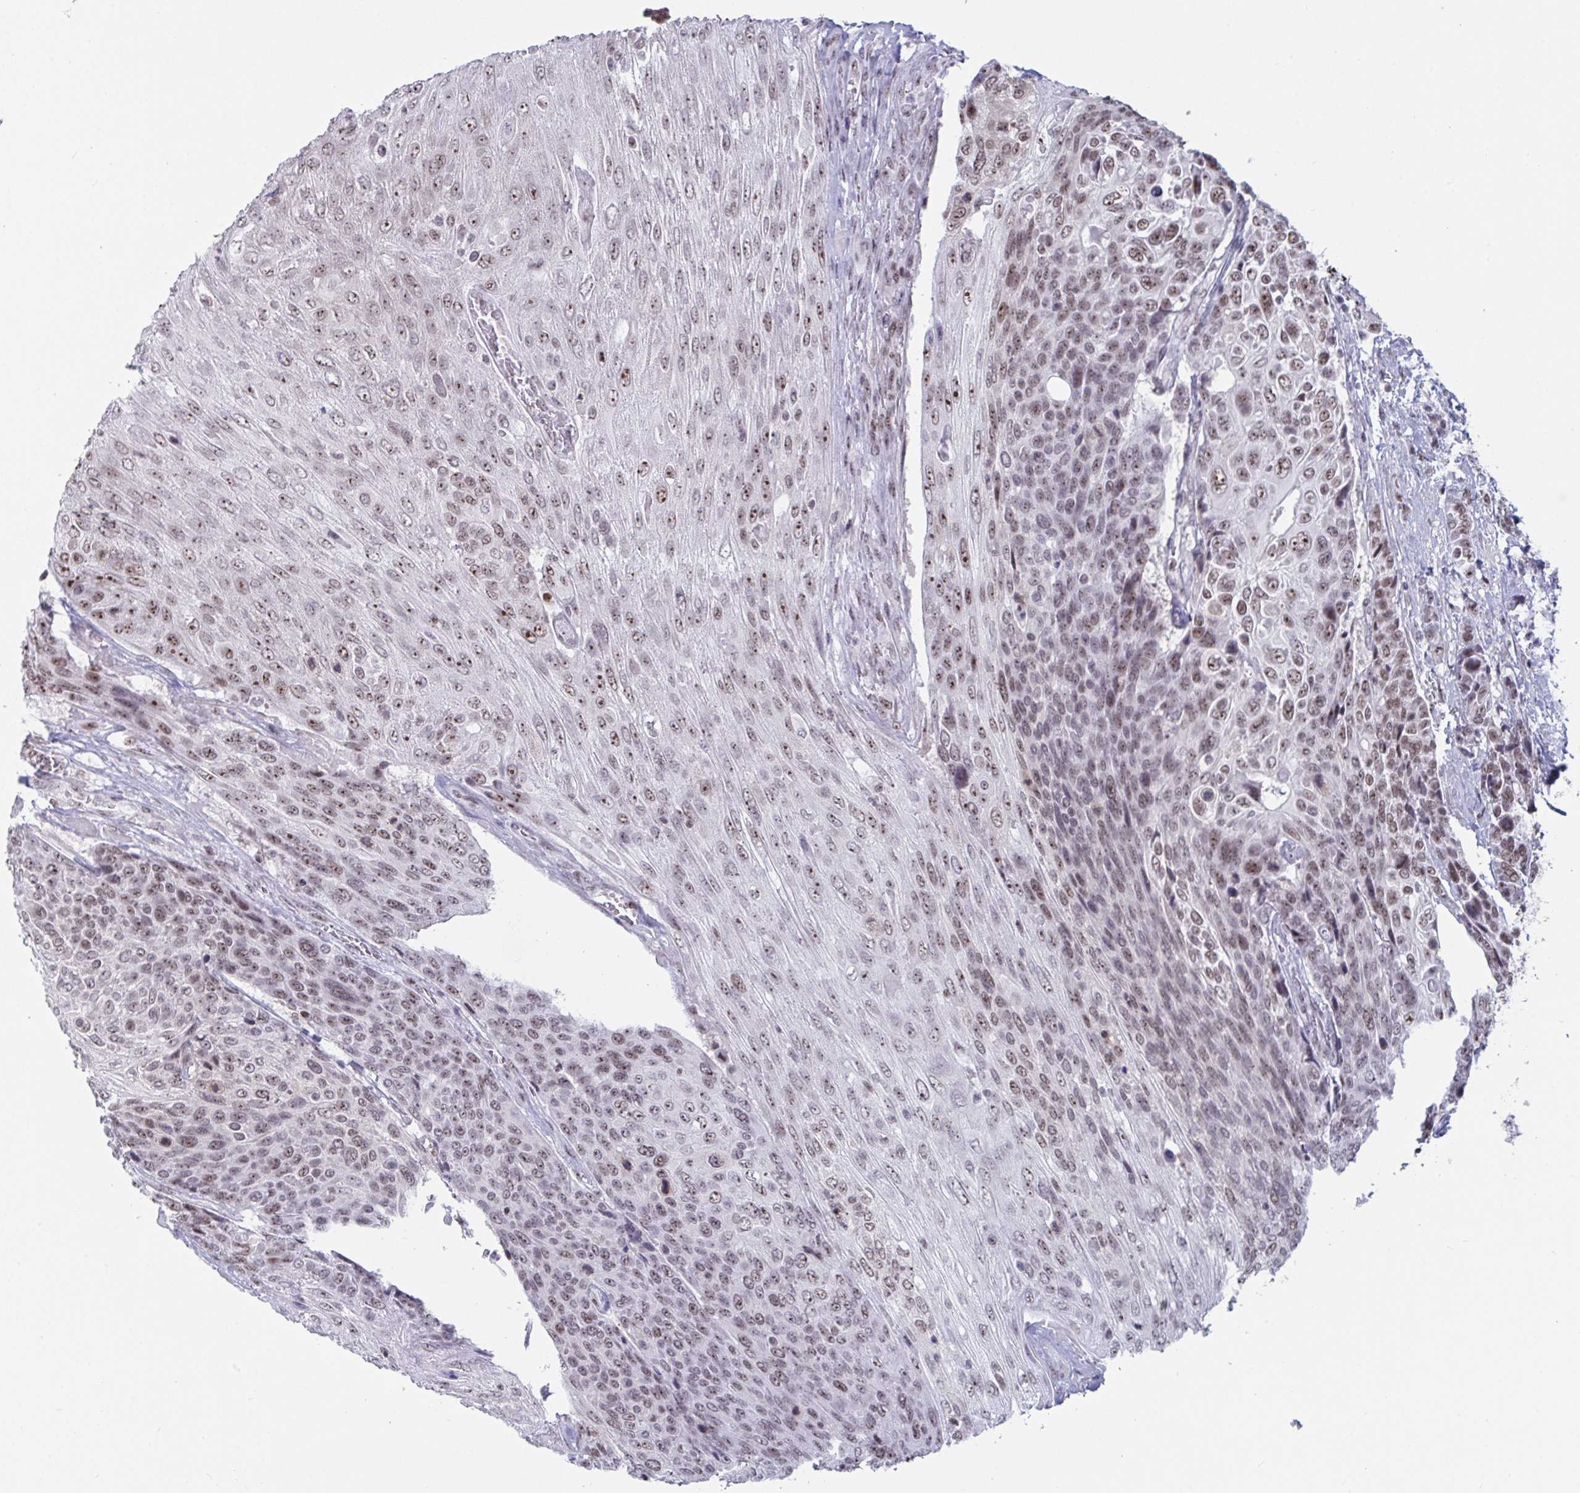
{"staining": {"intensity": "weak", "quantity": ">75%", "location": "nuclear"}, "tissue": "urothelial cancer", "cell_type": "Tumor cells", "image_type": "cancer", "snomed": [{"axis": "morphology", "description": "Urothelial carcinoma, High grade"}, {"axis": "topography", "description": "Urinary bladder"}], "caption": "Immunohistochemistry image of neoplastic tissue: human urothelial cancer stained using immunohistochemistry (IHC) shows low levels of weak protein expression localized specifically in the nuclear of tumor cells, appearing as a nuclear brown color.", "gene": "SUPT16H", "patient": {"sex": "female", "age": 70}}